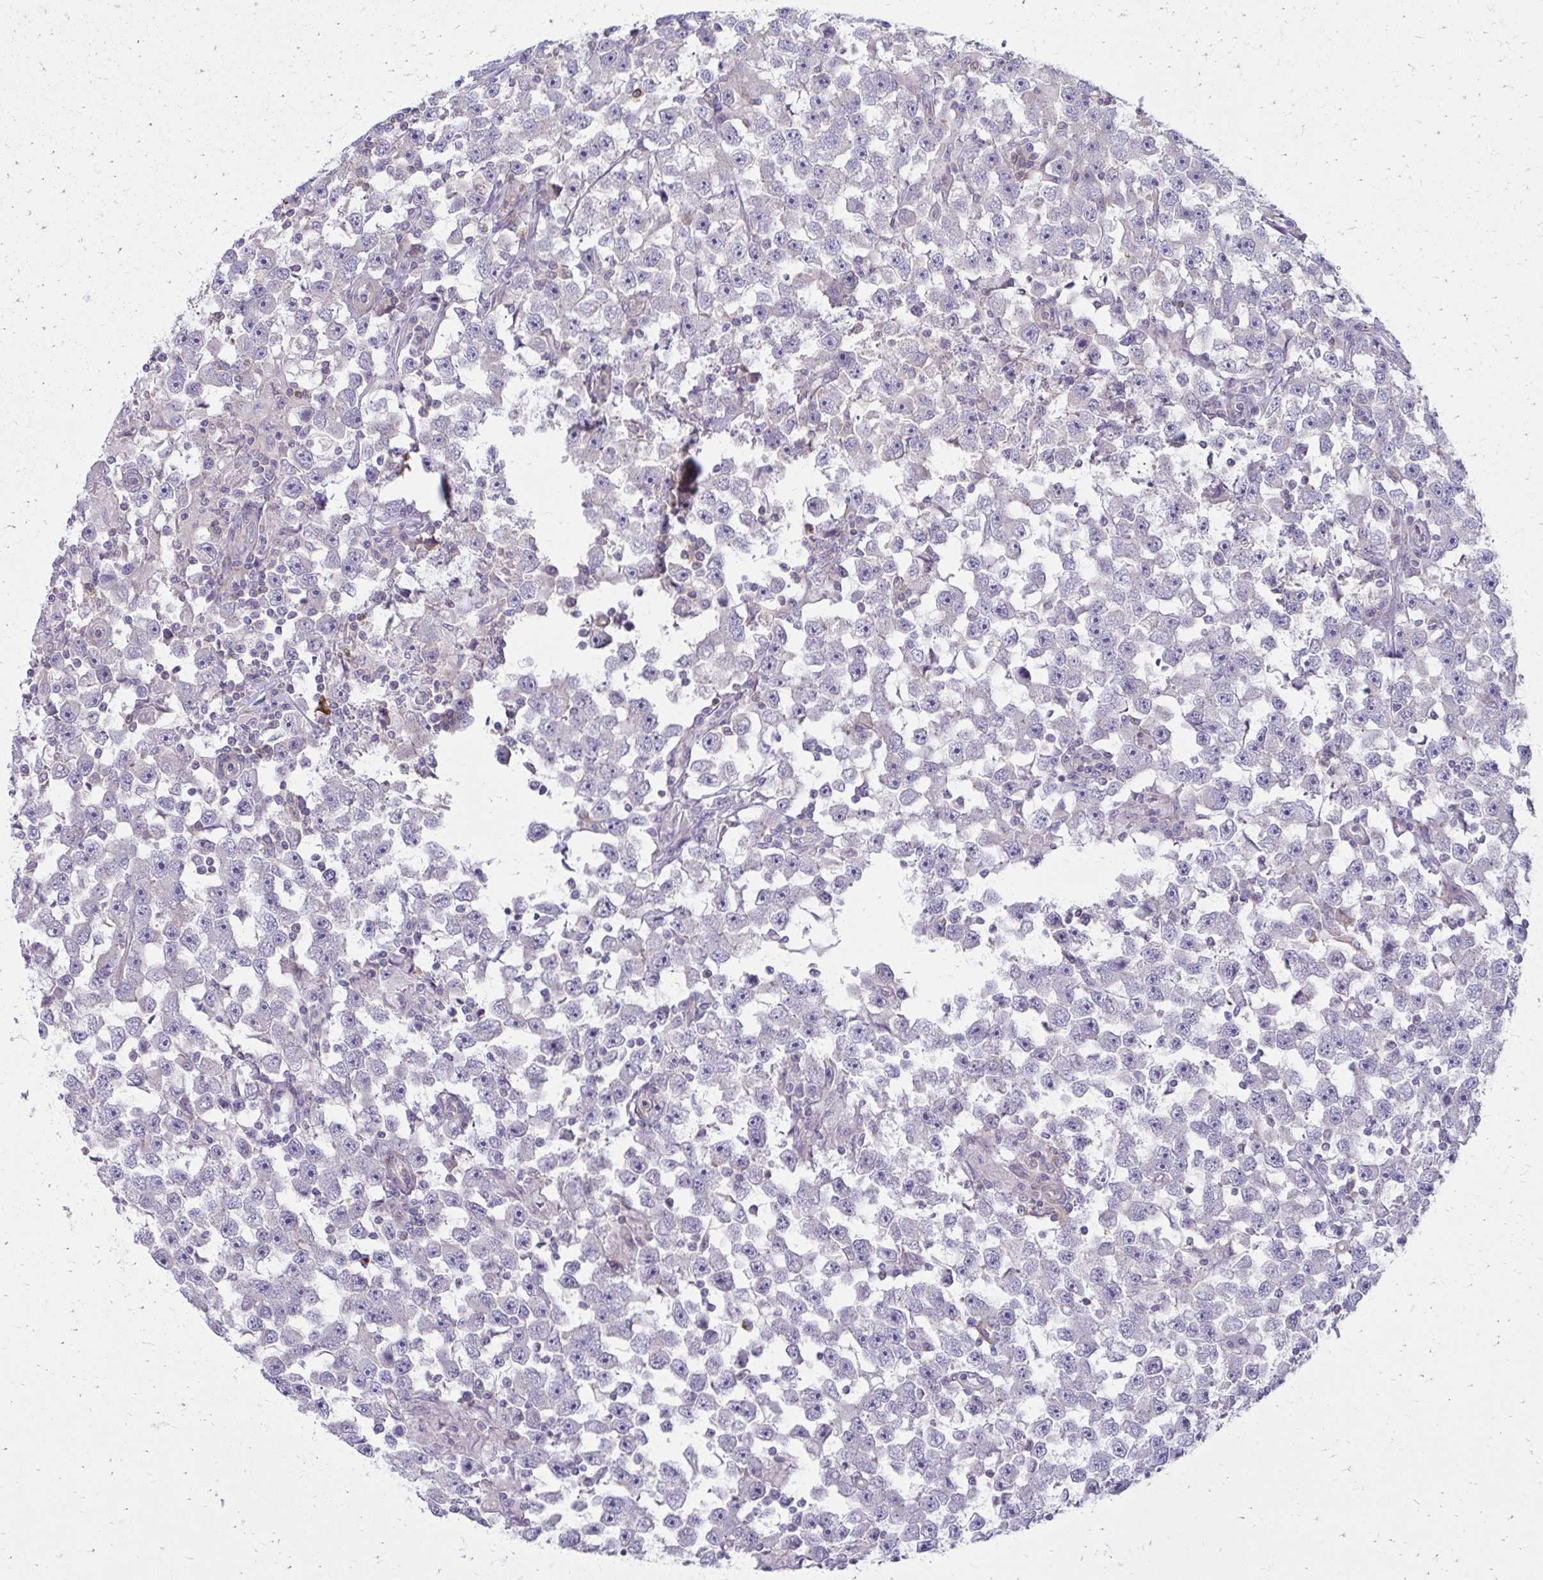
{"staining": {"intensity": "negative", "quantity": "none", "location": "none"}, "tissue": "testis cancer", "cell_type": "Tumor cells", "image_type": "cancer", "snomed": [{"axis": "morphology", "description": "Seminoma, NOS"}, {"axis": "topography", "description": "Testis"}], "caption": "The photomicrograph shows no staining of tumor cells in testis cancer.", "gene": "ASAP1", "patient": {"sex": "male", "age": 33}}